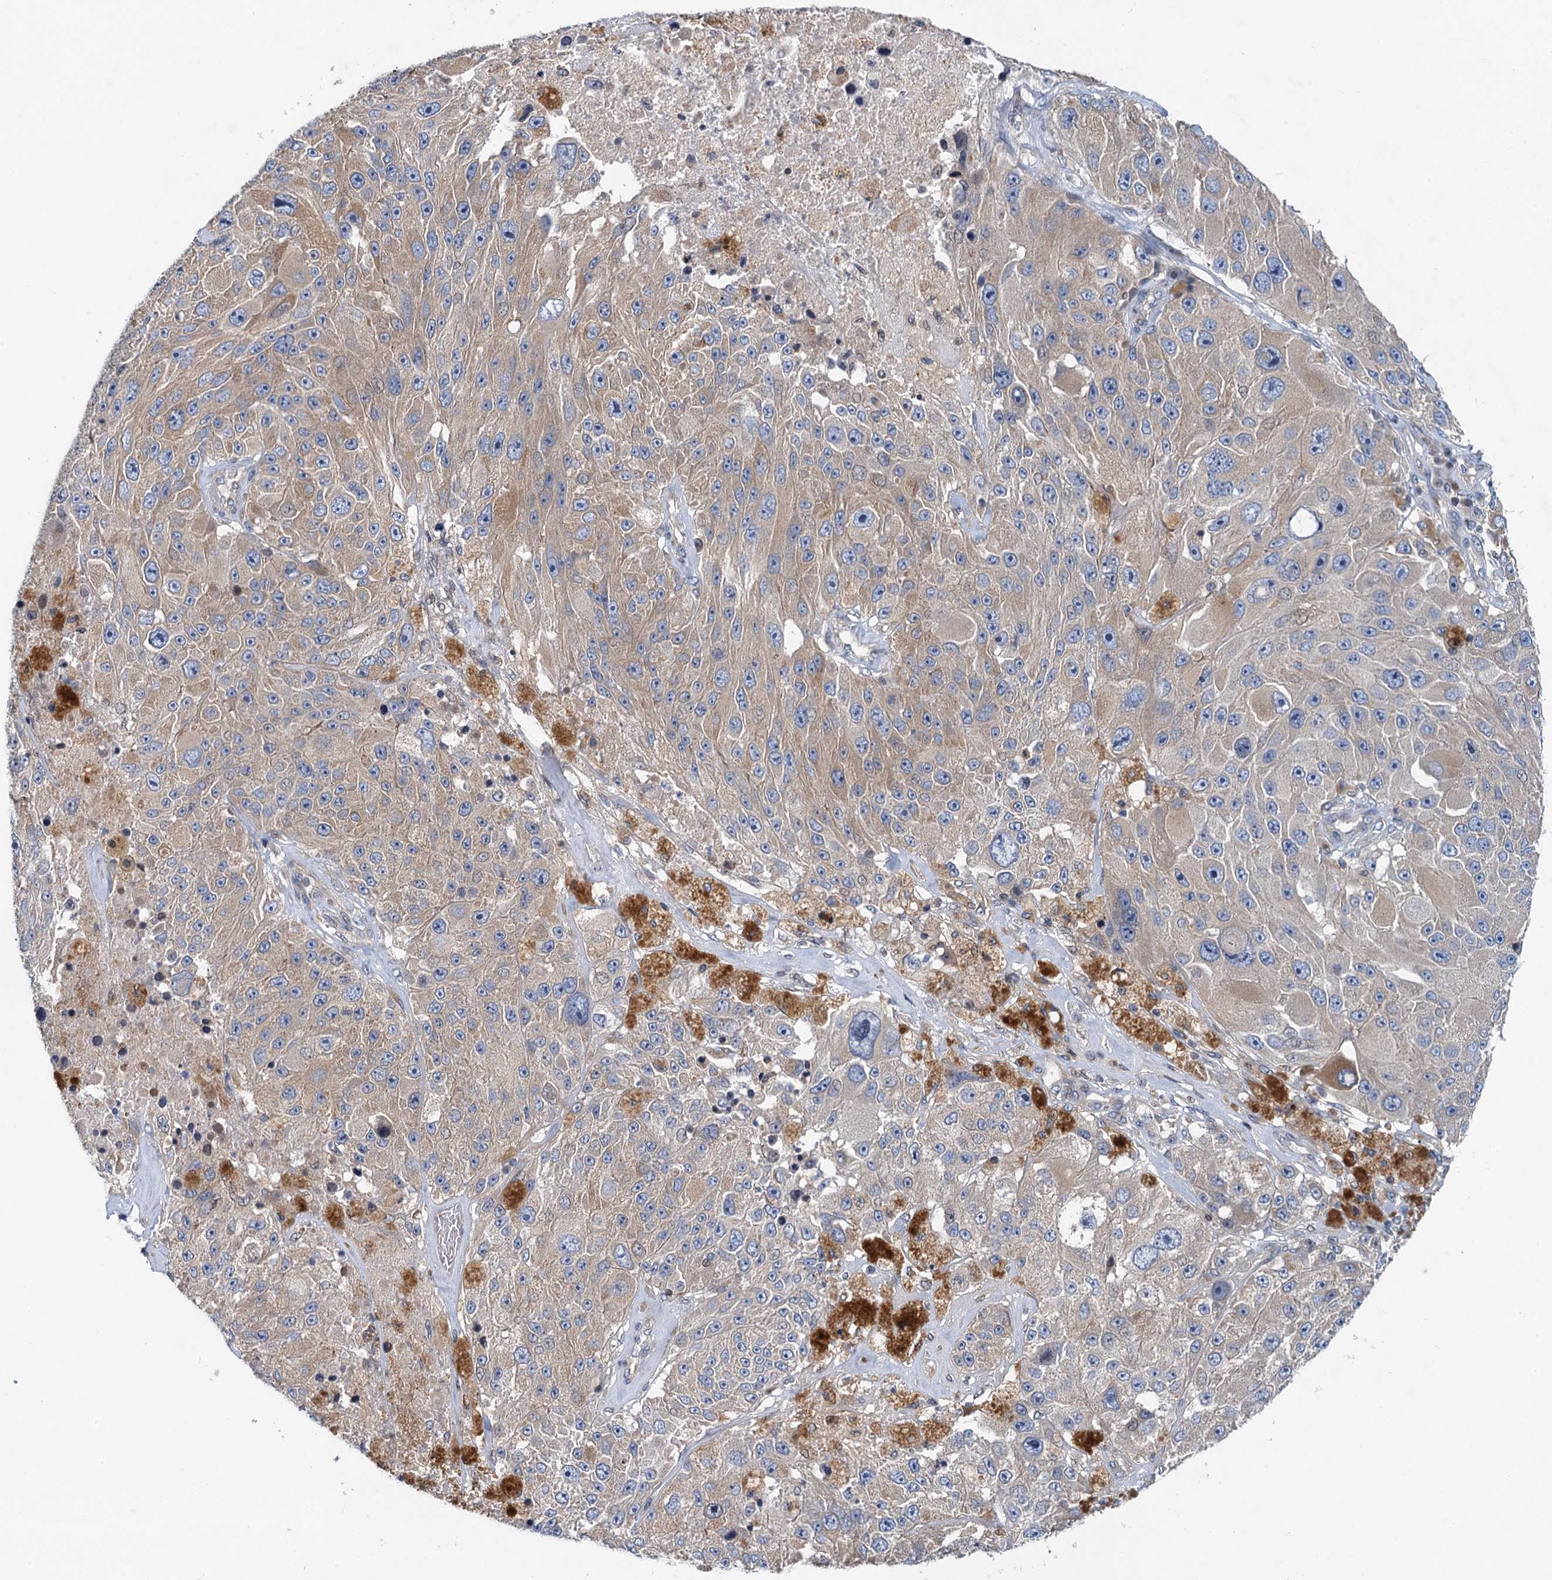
{"staining": {"intensity": "weak", "quantity": "25%-75%", "location": "cytoplasmic/membranous"}, "tissue": "melanoma", "cell_type": "Tumor cells", "image_type": "cancer", "snomed": [{"axis": "morphology", "description": "Malignant melanoma, Metastatic site"}, {"axis": "topography", "description": "Lymph node"}], "caption": "Tumor cells show low levels of weak cytoplasmic/membranous expression in about 25%-75% of cells in malignant melanoma (metastatic site). The staining is performed using DAB brown chromogen to label protein expression. The nuclei are counter-stained blue using hematoxylin.", "gene": "NBEA", "patient": {"sex": "male", "age": 62}}